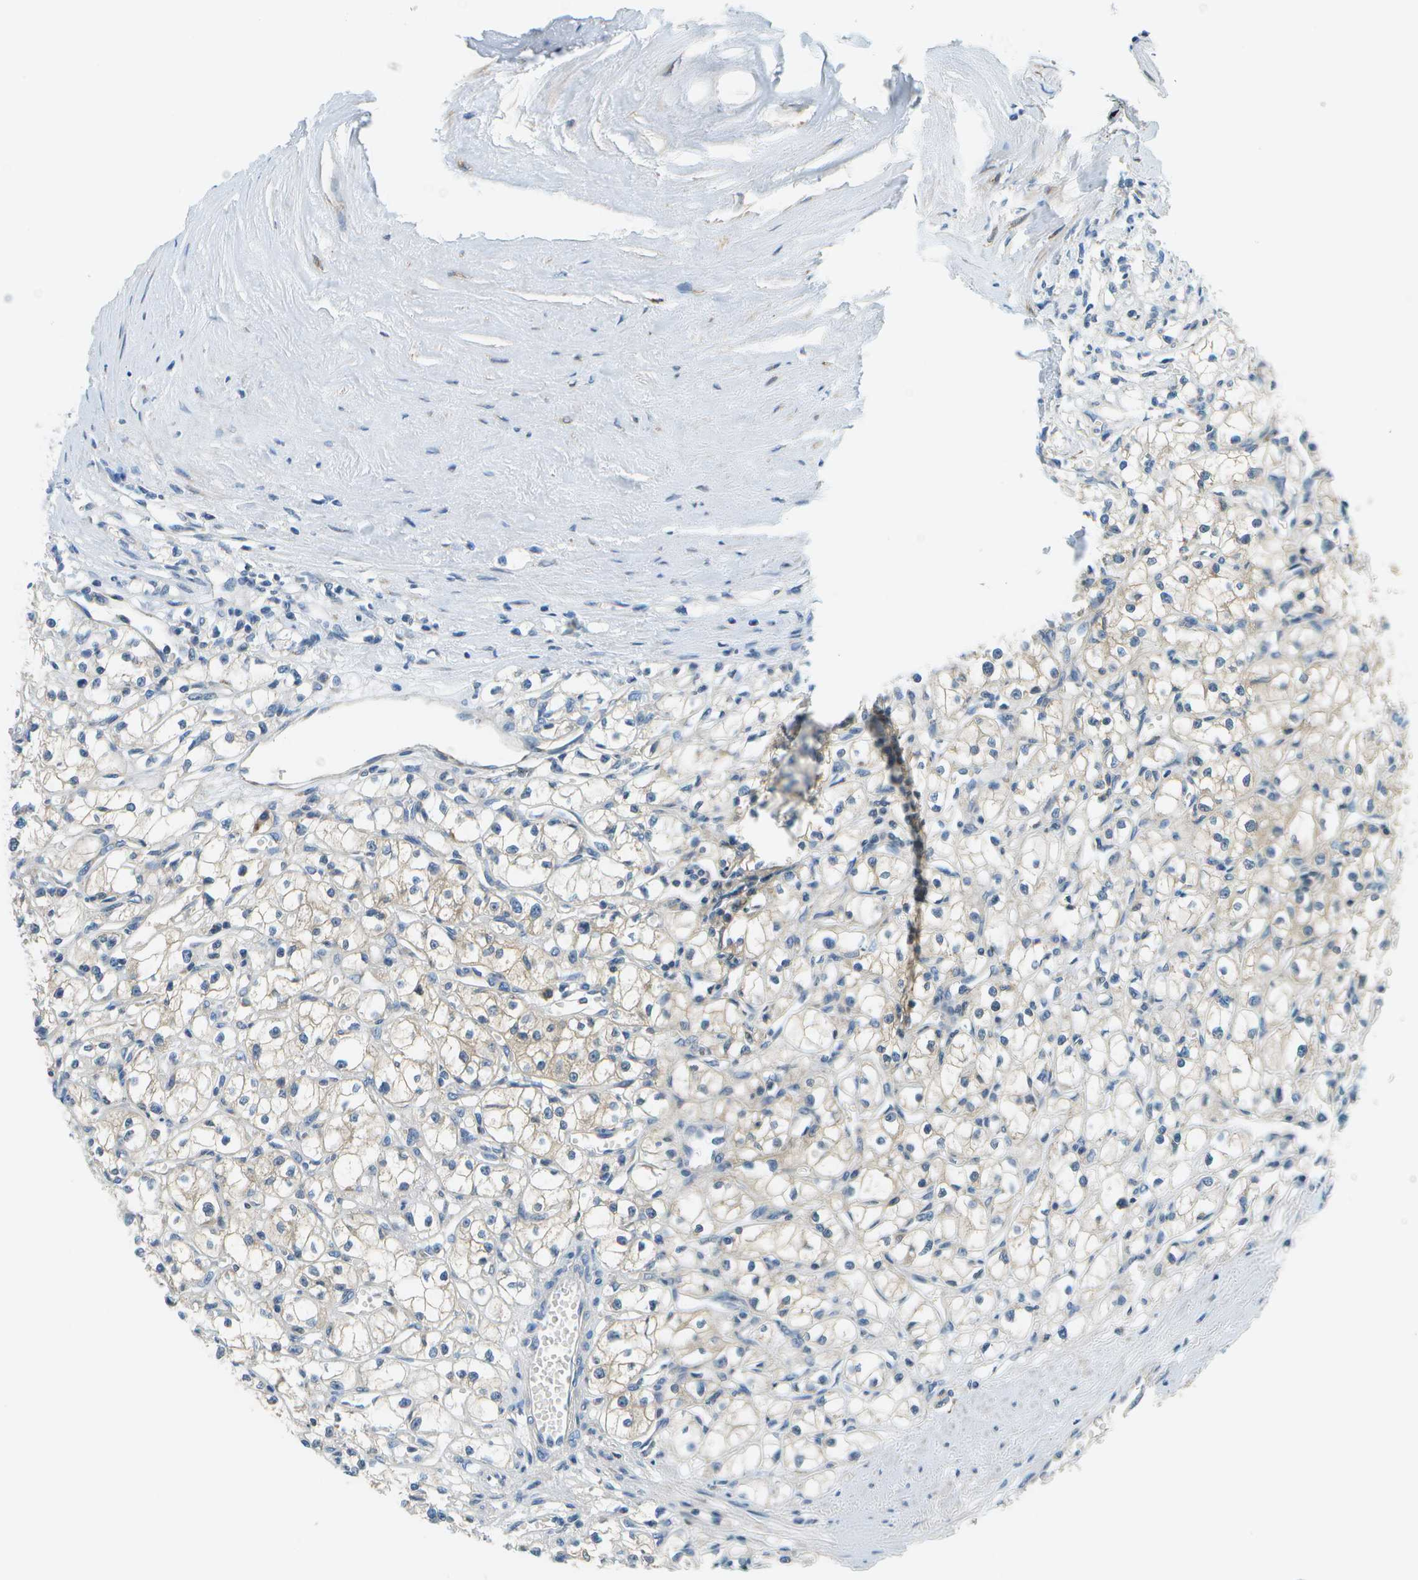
{"staining": {"intensity": "negative", "quantity": "none", "location": "none"}, "tissue": "renal cancer", "cell_type": "Tumor cells", "image_type": "cancer", "snomed": [{"axis": "morphology", "description": "Adenocarcinoma, NOS"}, {"axis": "topography", "description": "Kidney"}], "caption": "Immunohistochemical staining of human adenocarcinoma (renal) shows no significant staining in tumor cells.", "gene": "PTGIS", "patient": {"sex": "male", "age": 56}}